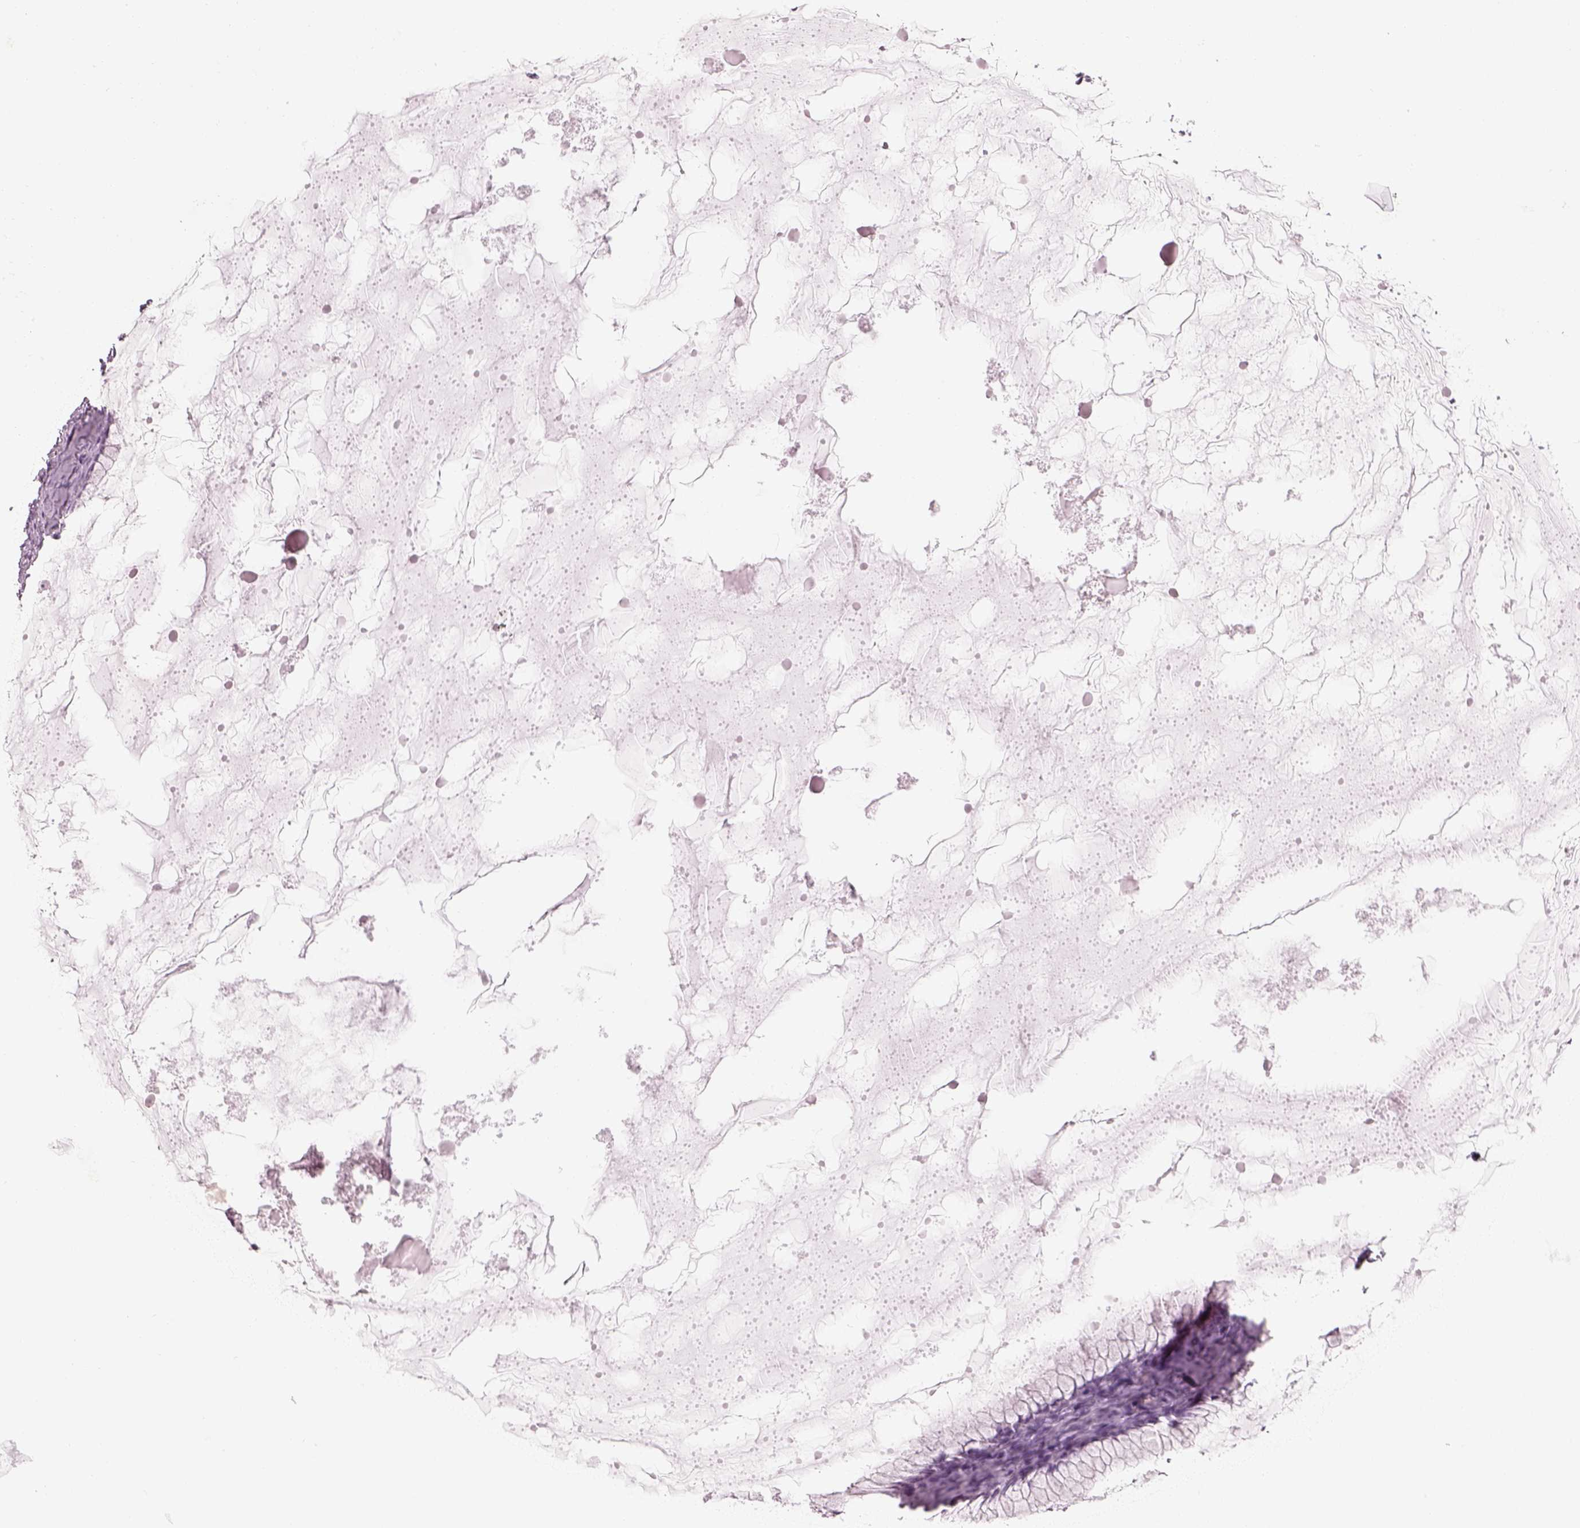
{"staining": {"intensity": "negative", "quantity": "none", "location": "none"}, "tissue": "ovarian cancer", "cell_type": "Tumor cells", "image_type": "cancer", "snomed": [{"axis": "morphology", "description": "Cystadenocarcinoma, mucinous, NOS"}, {"axis": "topography", "description": "Ovary"}], "caption": "Immunohistochemistry (IHC) histopathology image of neoplastic tissue: mucinous cystadenocarcinoma (ovarian) stained with DAB (3,3'-diaminobenzidine) reveals no significant protein positivity in tumor cells.", "gene": "KCNG2", "patient": {"sex": "female", "age": 41}}